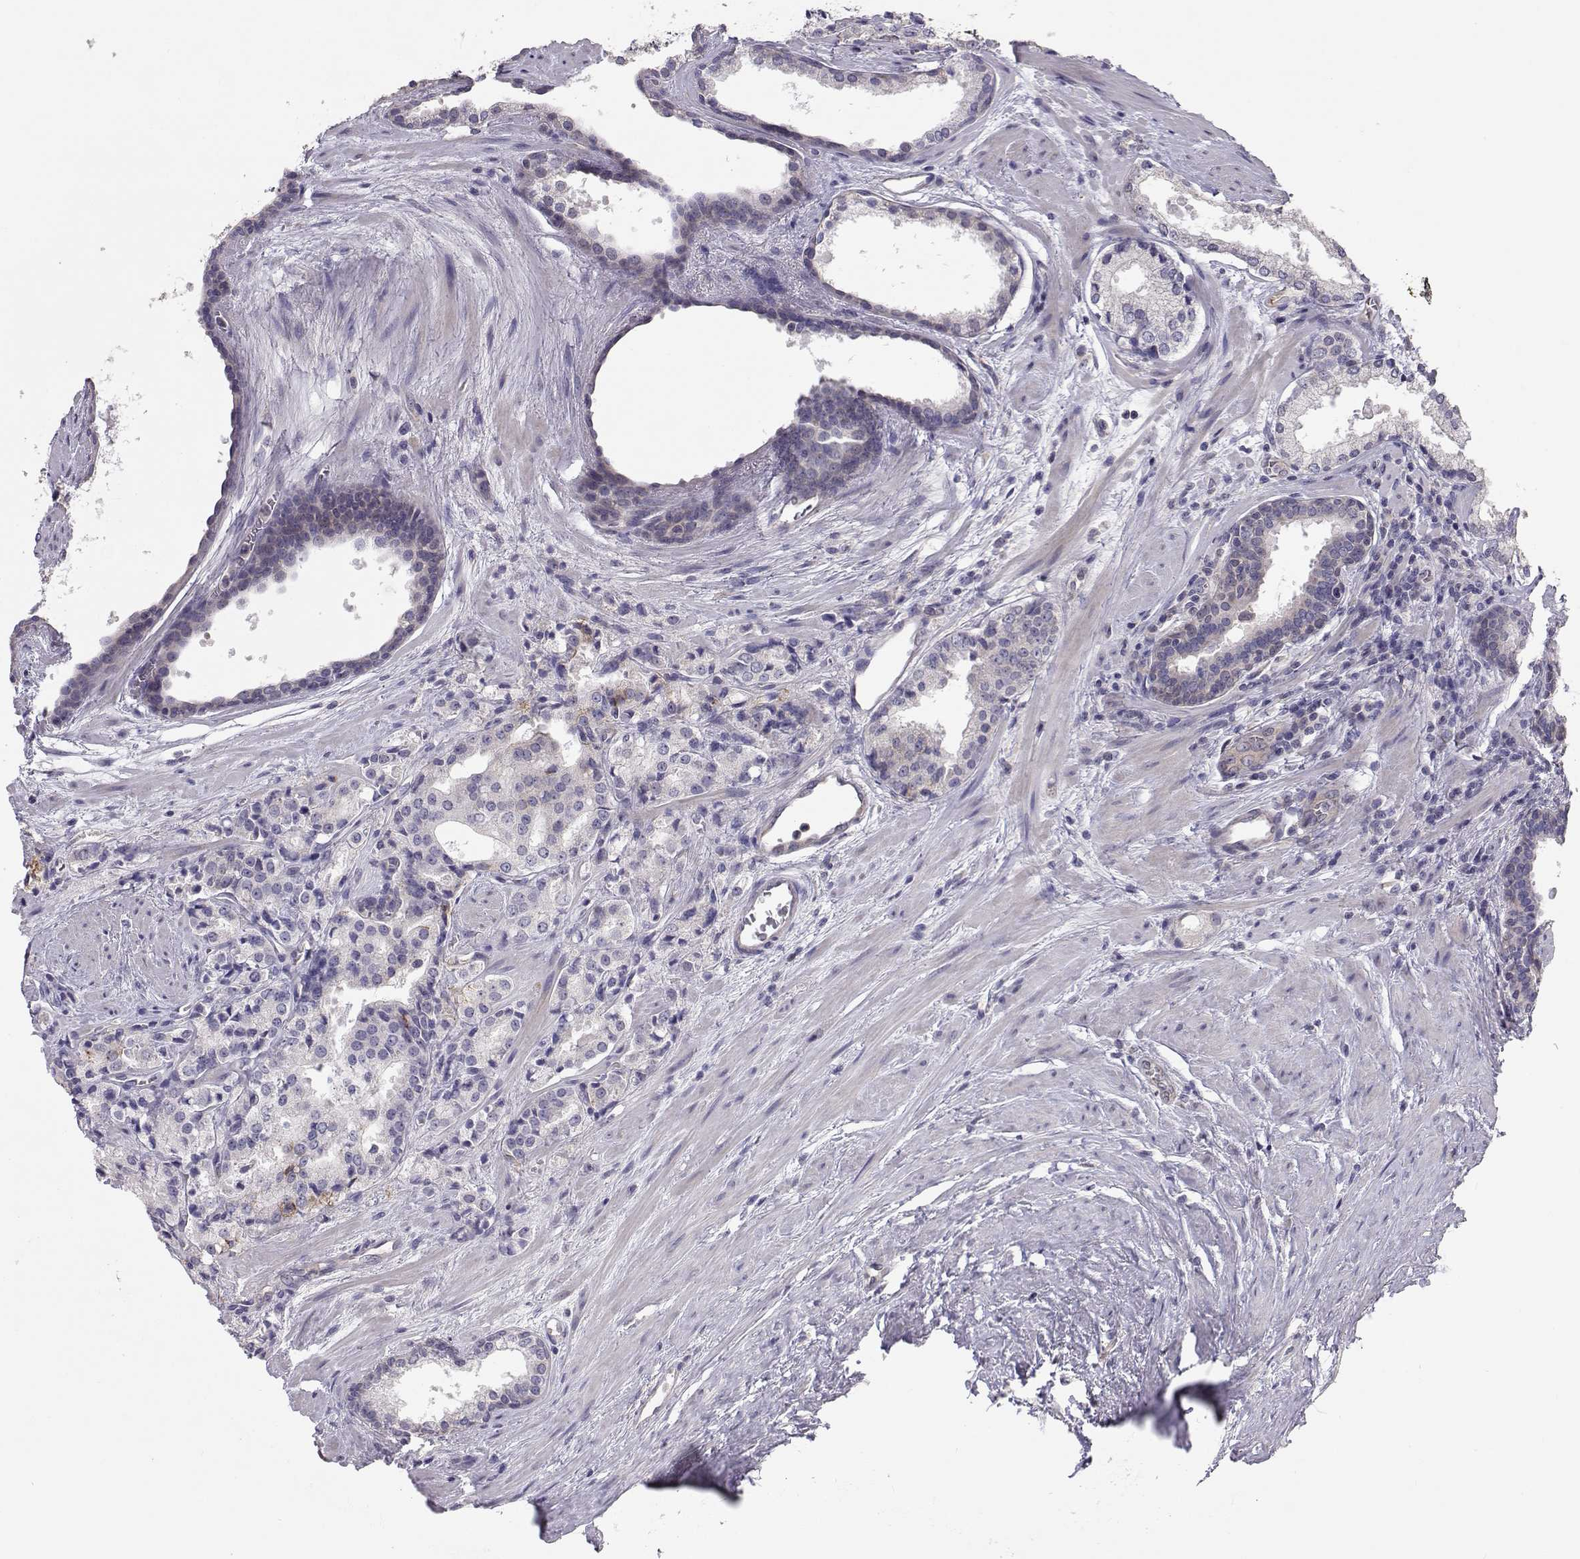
{"staining": {"intensity": "negative", "quantity": "none", "location": "none"}, "tissue": "prostate cancer", "cell_type": "Tumor cells", "image_type": "cancer", "snomed": [{"axis": "morphology", "description": "Adenocarcinoma, Low grade"}, {"axis": "topography", "description": "Prostate"}], "caption": "DAB immunohistochemical staining of prostate cancer displays no significant positivity in tumor cells.", "gene": "NCAM2", "patient": {"sex": "male", "age": 56}}